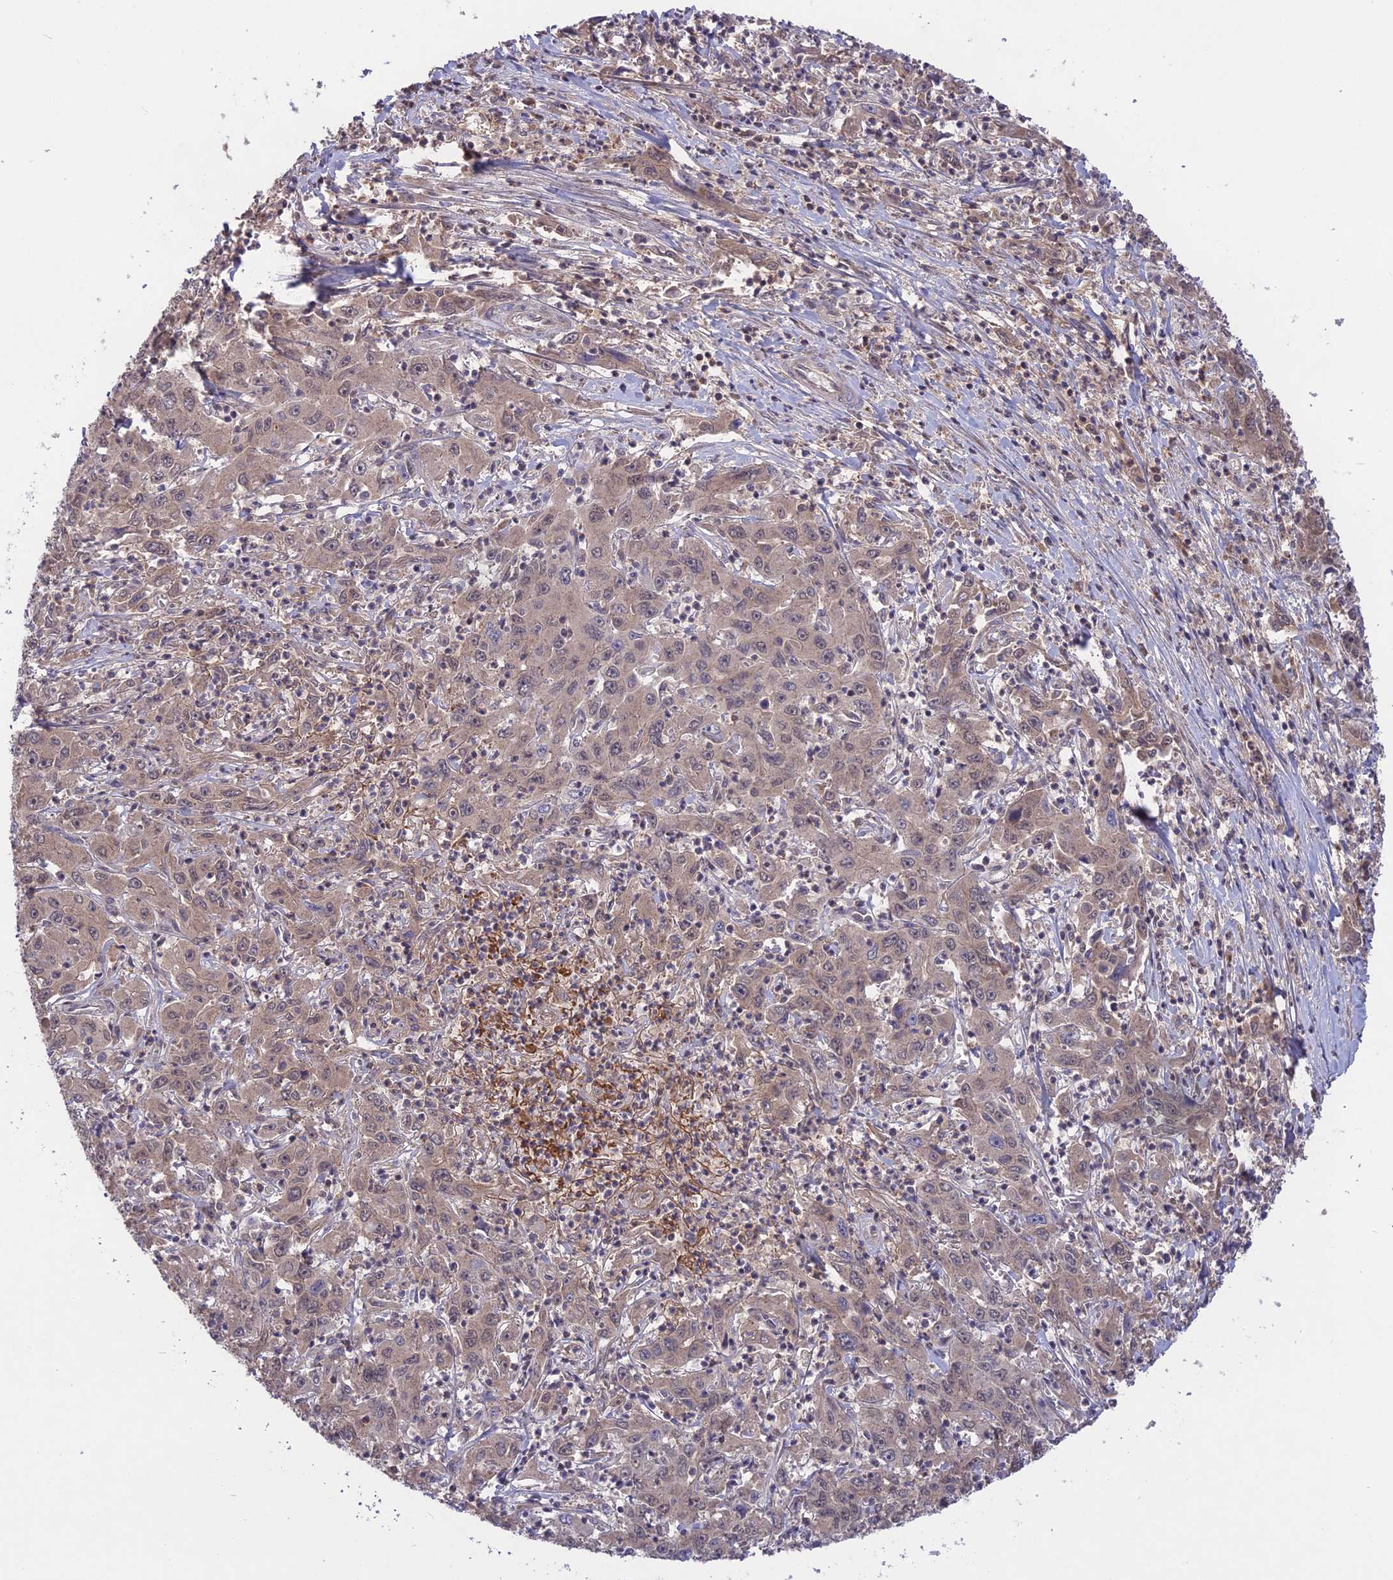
{"staining": {"intensity": "weak", "quantity": ">75%", "location": "cytoplasmic/membranous"}, "tissue": "liver cancer", "cell_type": "Tumor cells", "image_type": "cancer", "snomed": [{"axis": "morphology", "description": "Carcinoma, Hepatocellular, NOS"}, {"axis": "topography", "description": "Liver"}], "caption": "Protein staining of liver hepatocellular carcinoma tissue displays weak cytoplasmic/membranous positivity in about >75% of tumor cells.", "gene": "ADO", "patient": {"sex": "male", "age": 63}}